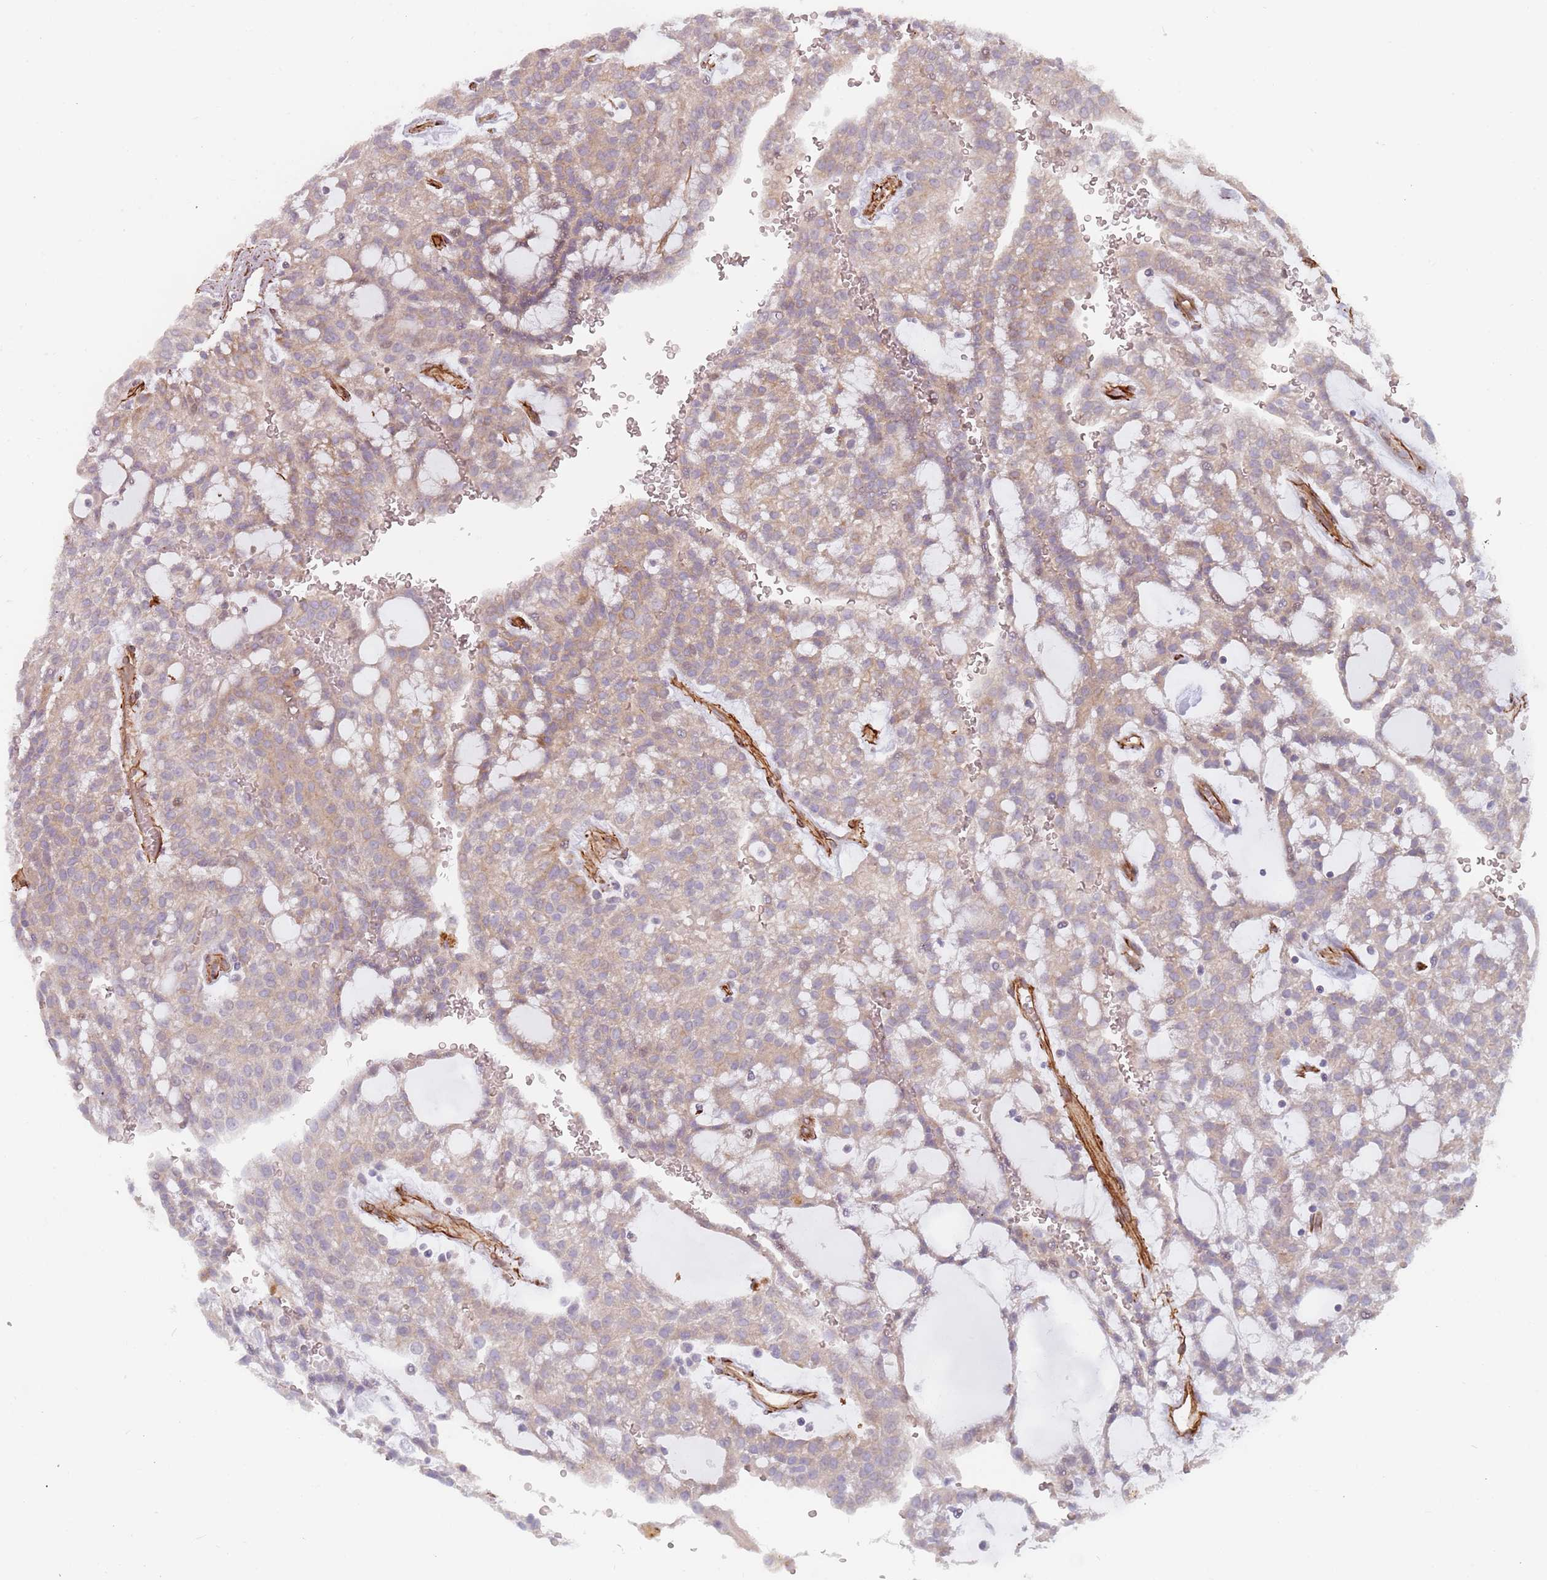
{"staining": {"intensity": "weak", "quantity": "25%-75%", "location": "cytoplasmic/membranous"}, "tissue": "renal cancer", "cell_type": "Tumor cells", "image_type": "cancer", "snomed": [{"axis": "morphology", "description": "Adenocarcinoma, NOS"}, {"axis": "topography", "description": "Kidney"}], "caption": "A micrograph of adenocarcinoma (renal) stained for a protein displays weak cytoplasmic/membranous brown staining in tumor cells.", "gene": "GAS2L3", "patient": {"sex": "male", "age": 63}}